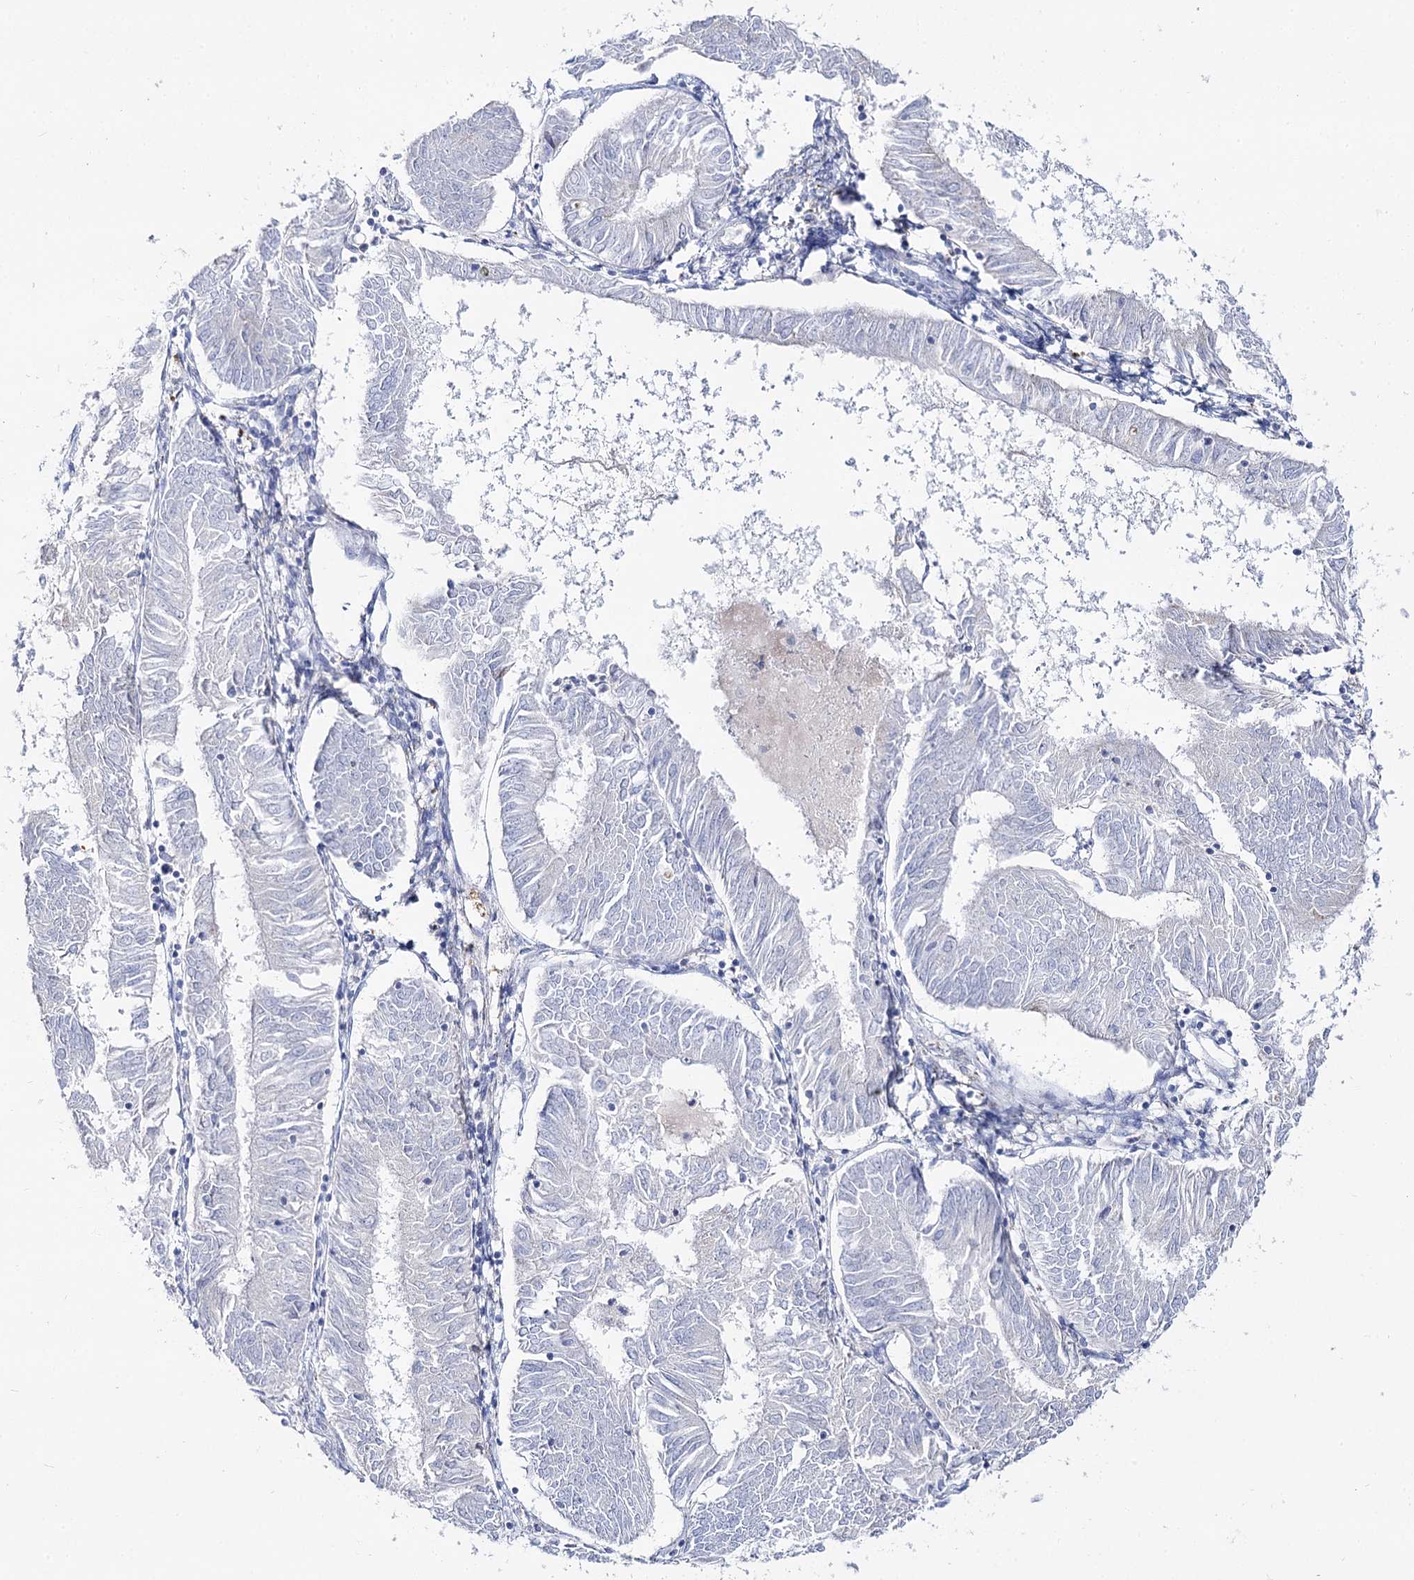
{"staining": {"intensity": "negative", "quantity": "none", "location": "none"}, "tissue": "endometrial cancer", "cell_type": "Tumor cells", "image_type": "cancer", "snomed": [{"axis": "morphology", "description": "Adenocarcinoma, NOS"}, {"axis": "topography", "description": "Endometrium"}], "caption": "This is an immunohistochemistry micrograph of human endometrial cancer (adenocarcinoma). There is no staining in tumor cells.", "gene": "SLC3A1", "patient": {"sex": "female", "age": 58}}